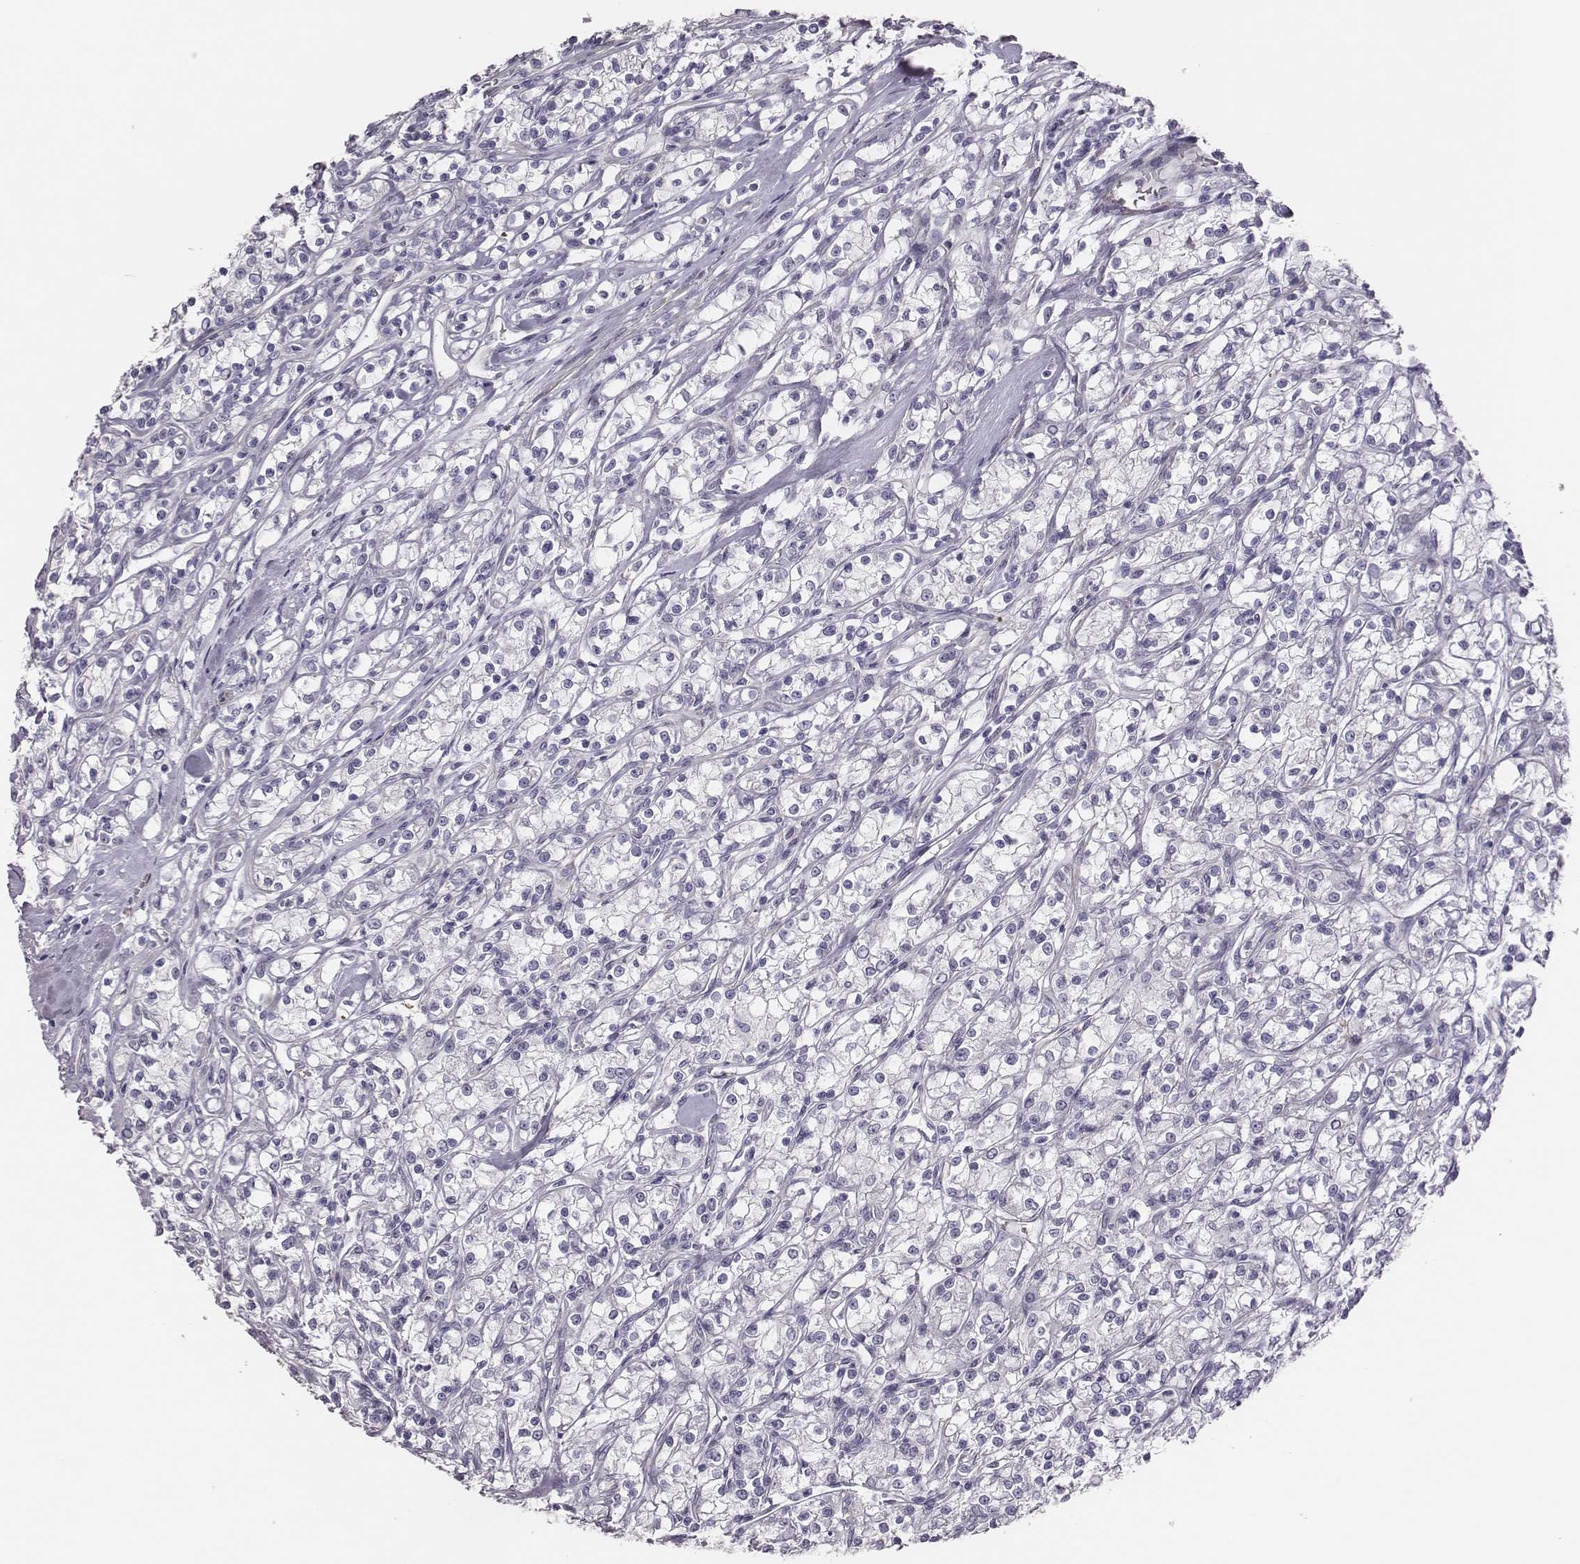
{"staining": {"intensity": "negative", "quantity": "none", "location": "none"}, "tissue": "renal cancer", "cell_type": "Tumor cells", "image_type": "cancer", "snomed": [{"axis": "morphology", "description": "Adenocarcinoma, NOS"}, {"axis": "topography", "description": "Kidney"}], "caption": "Immunohistochemistry (IHC) micrograph of neoplastic tissue: human renal cancer stained with DAB shows no significant protein expression in tumor cells. (DAB immunohistochemistry with hematoxylin counter stain).", "gene": "SCML2", "patient": {"sex": "female", "age": 59}}